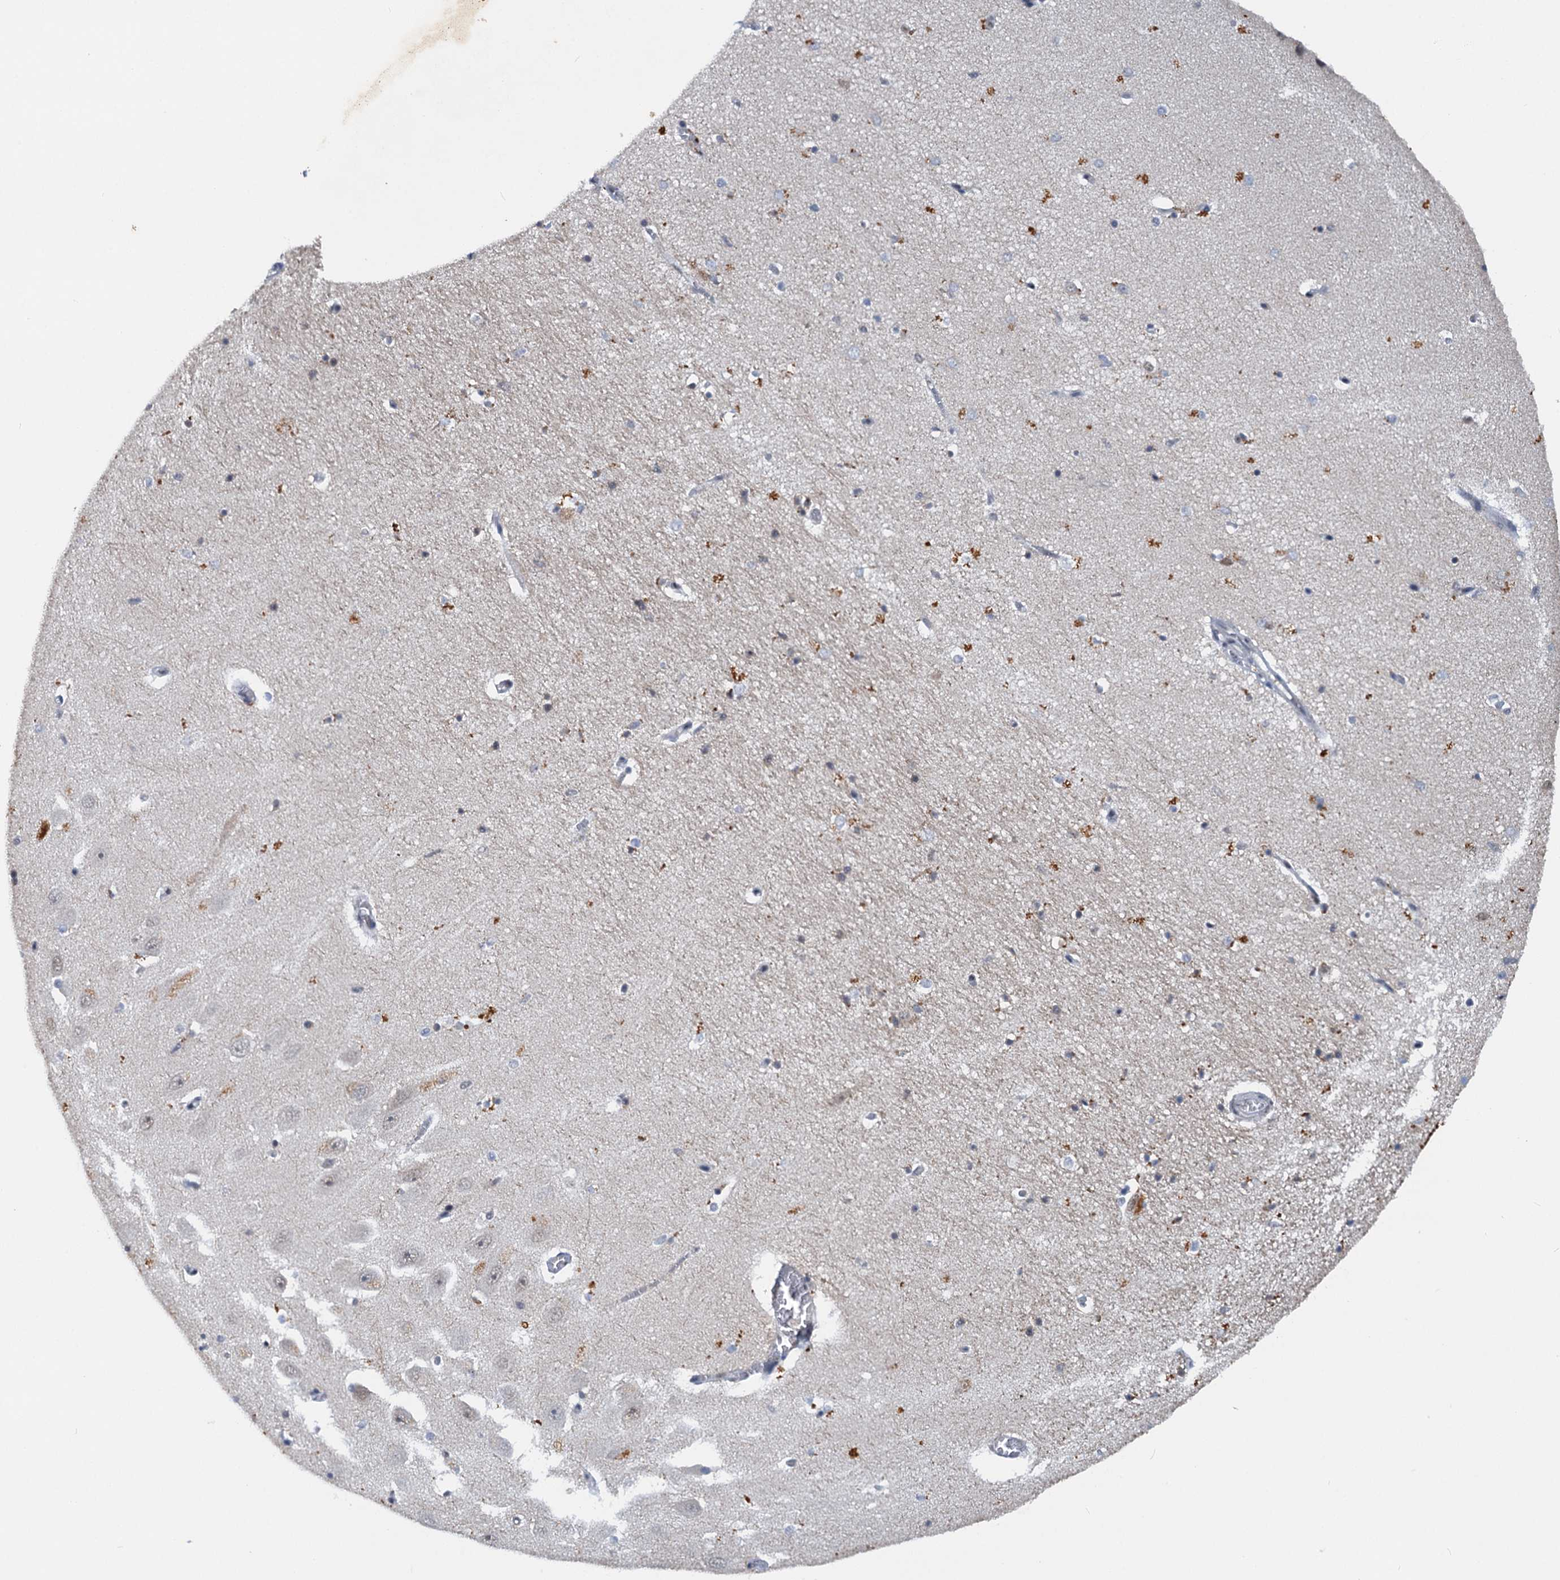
{"staining": {"intensity": "negative", "quantity": "none", "location": "none"}, "tissue": "hippocampus", "cell_type": "Glial cells", "image_type": "normal", "snomed": [{"axis": "morphology", "description": "Normal tissue, NOS"}, {"axis": "topography", "description": "Hippocampus"}], "caption": "An immunohistochemistry (IHC) image of unremarkable hippocampus is shown. There is no staining in glial cells of hippocampus. (DAB immunohistochemistry, high magnification).", "gene": "CSTF3", "patient": {"sex": "female", "age": 64}}